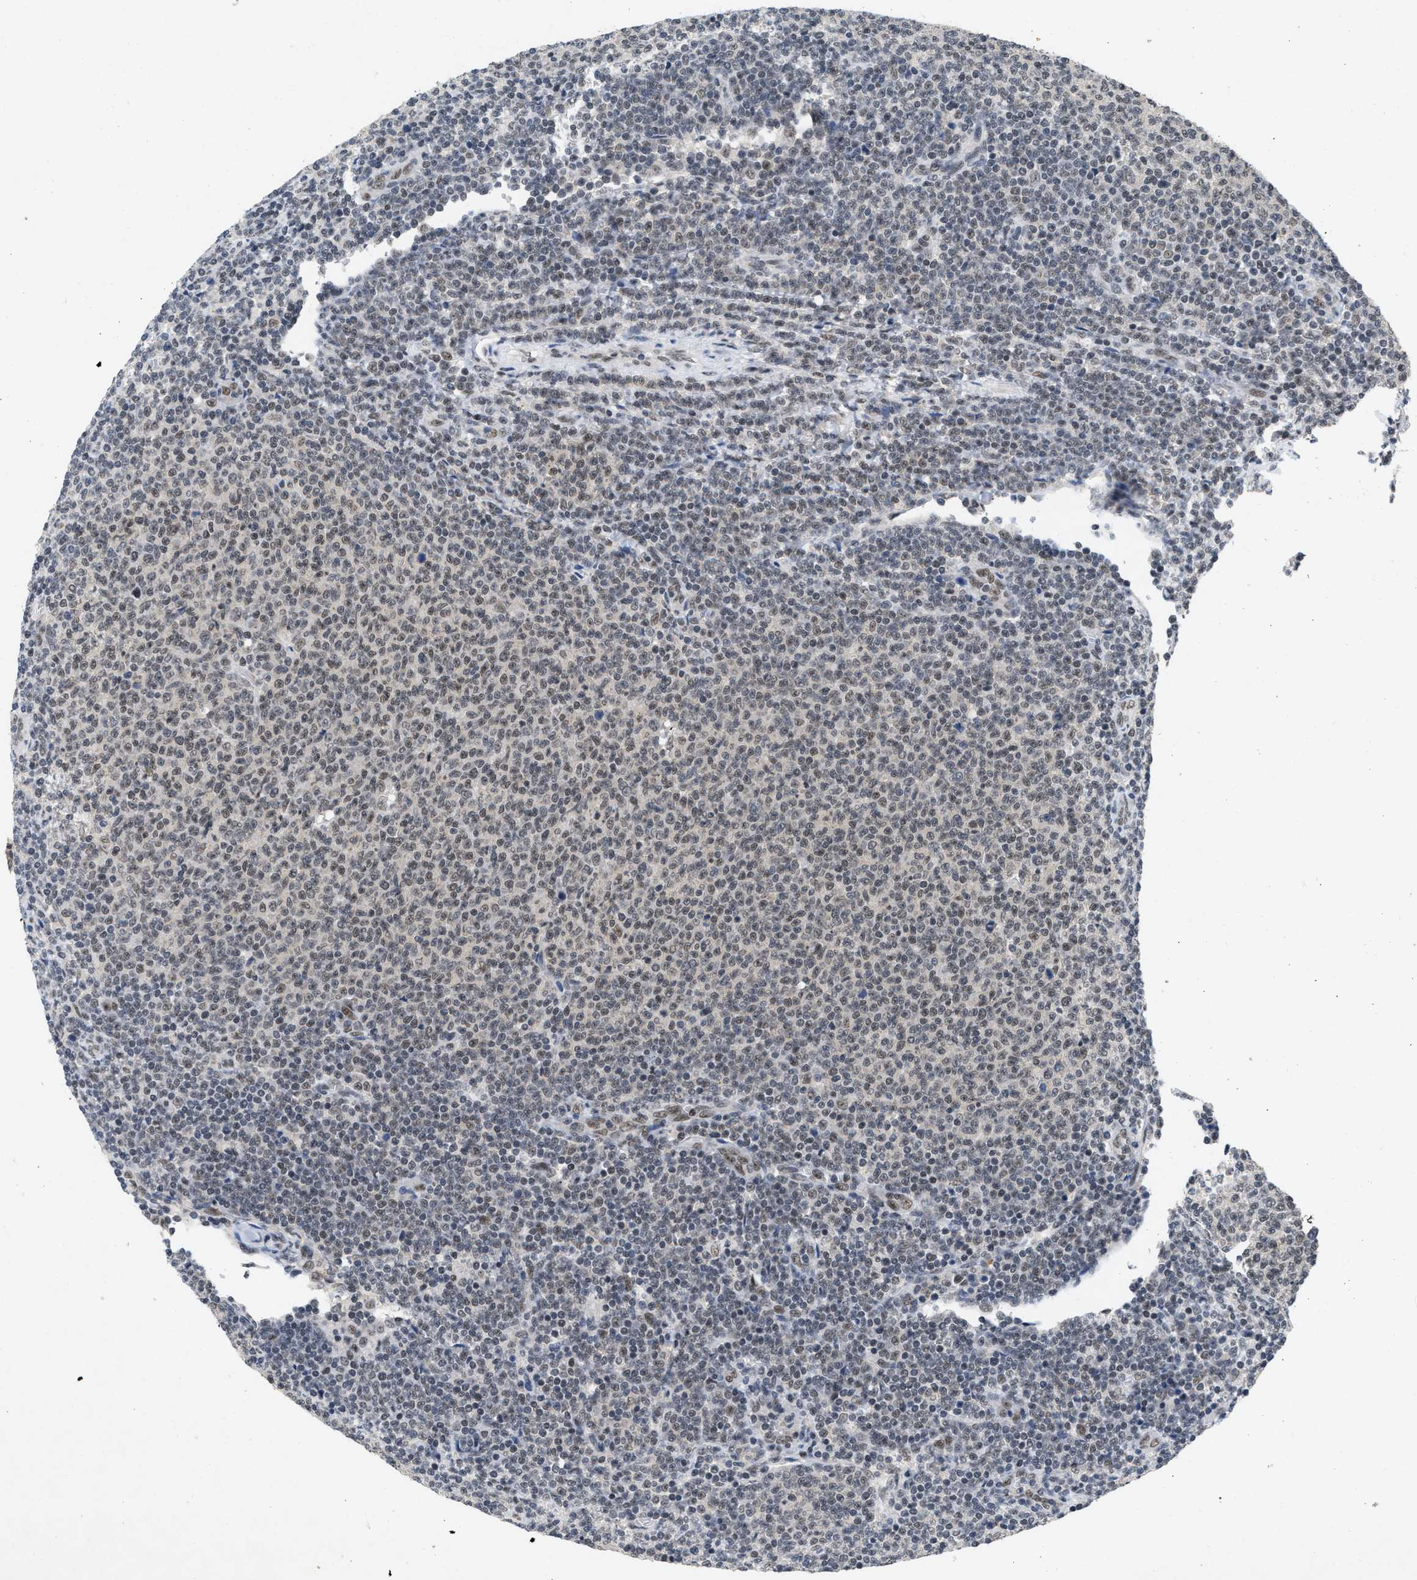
{"staining": {"intensity": "weak", "quantity": "25%-75%", "location": "nuclear"}, "tissue": "lymphoma", "cell_type": "Tumor cells", "image_type": "cancer", "snomed": [{"axis": "morphology", "description": "Malignant lymphoma, non-Hodgkin's type, Low grade"}, {"axis": "topography", "description": "Lymph node"}], "caption": "Protein analysis of low-grade malignant lymphoma, non-Hodgkin's type tissue shows weak nuclear positivity in about 25%-75% of tumor cells. (DAB (3,3'-diaminobenzidine) IHC with brightfield microscopy, high magnification).", "gene": "ZNF346", "patient": {"sex": "male", "age": 66}}